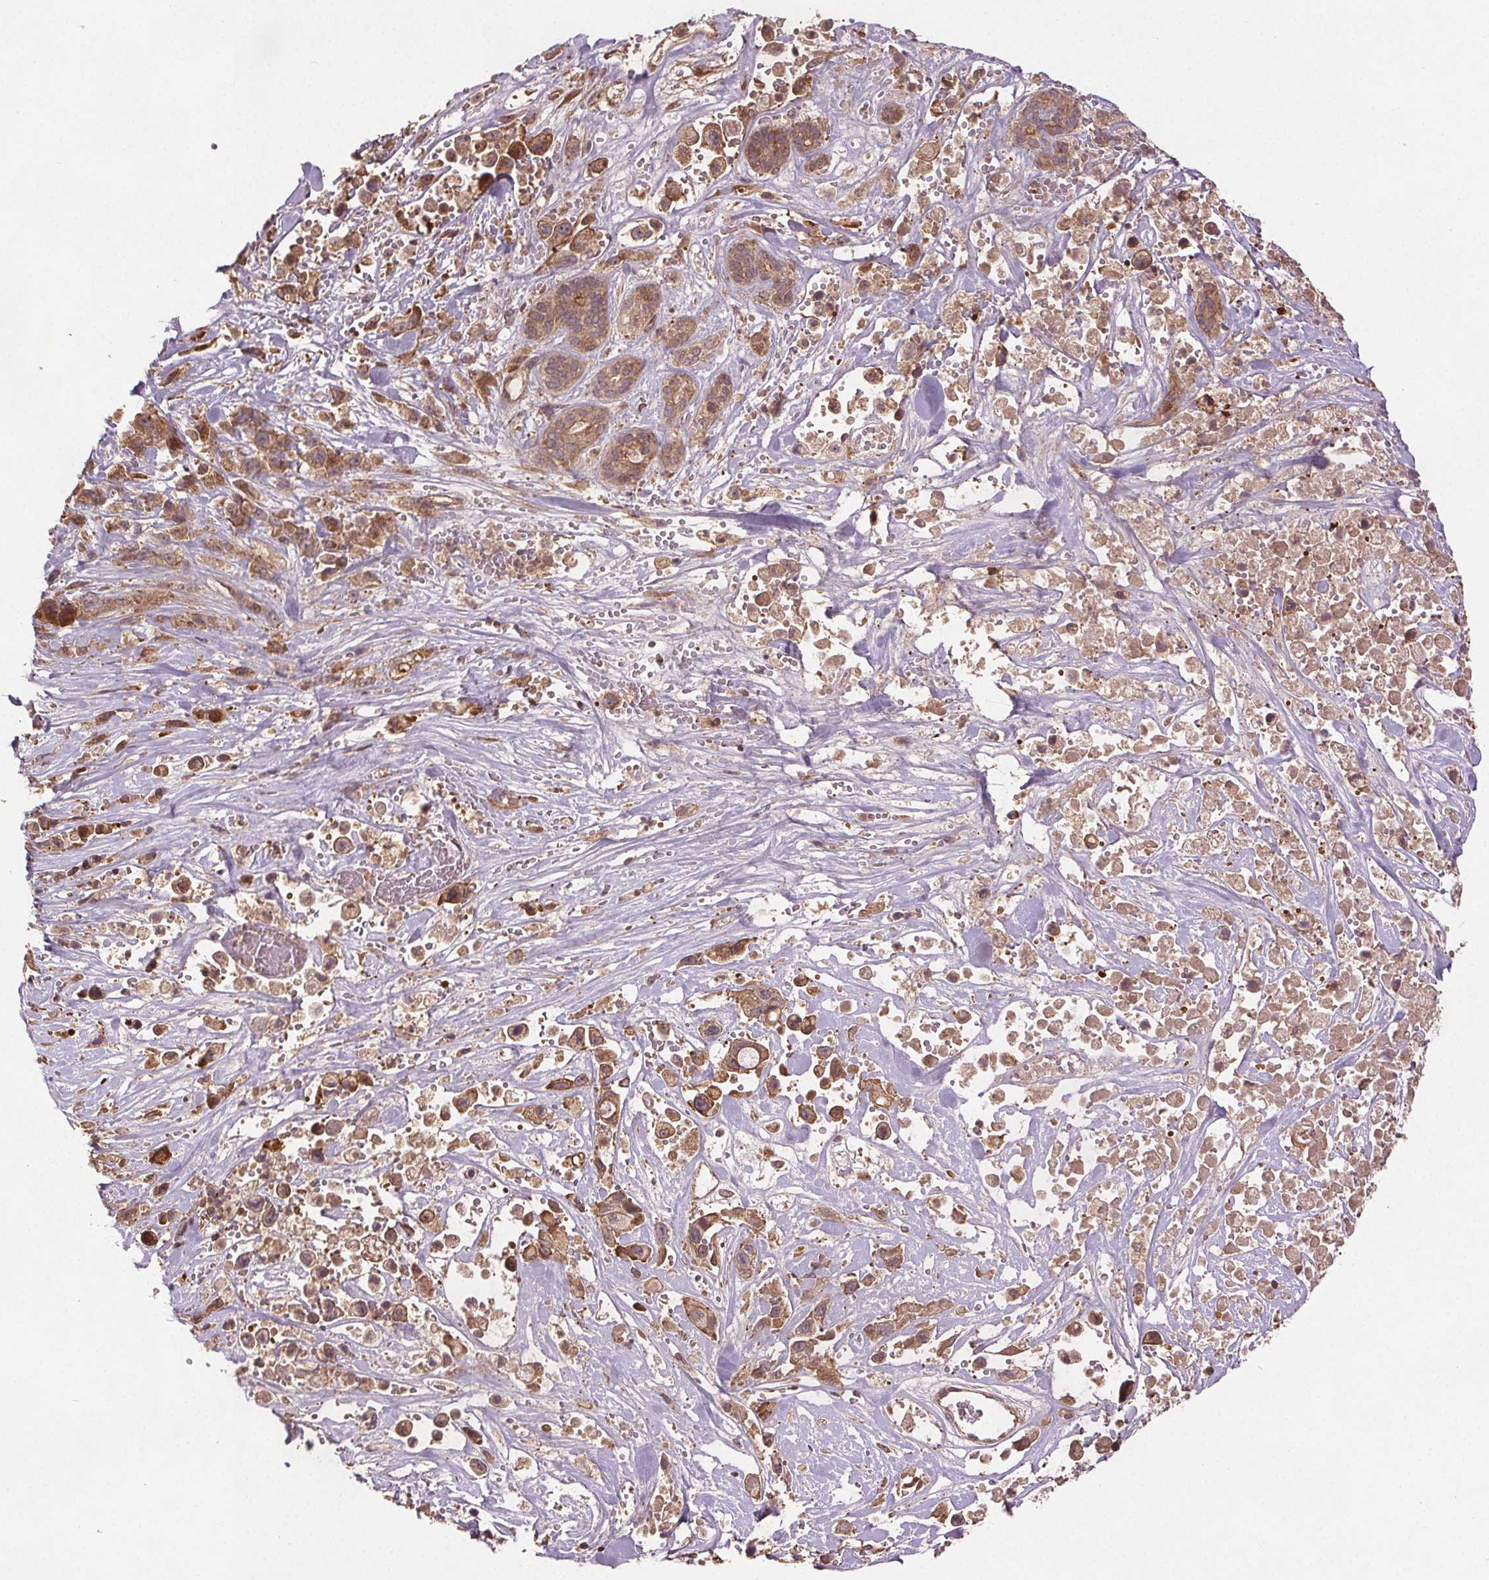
{"staining": {"intensity": "moderate", "quantity": ">75%", "location": "cytoplasmic/membranous"}, "tissue": "pancreatic cancer", "cell_type": "Tumor cells", "image_type": "cancer", "snomed": [{"axis": "morphology", "description": "Adenocarcinoma, NOS"}, {"axis": "topography", "description": "Pancreas"}], "caption": "Tumor cells reveal medium levels of moderate cytoplasmic/membranous expression in about >75% of cells in human pancreatic adenocarcinoma.", "gene": "SEC14L2", "patient": {"sex": "male", "age": 44}}